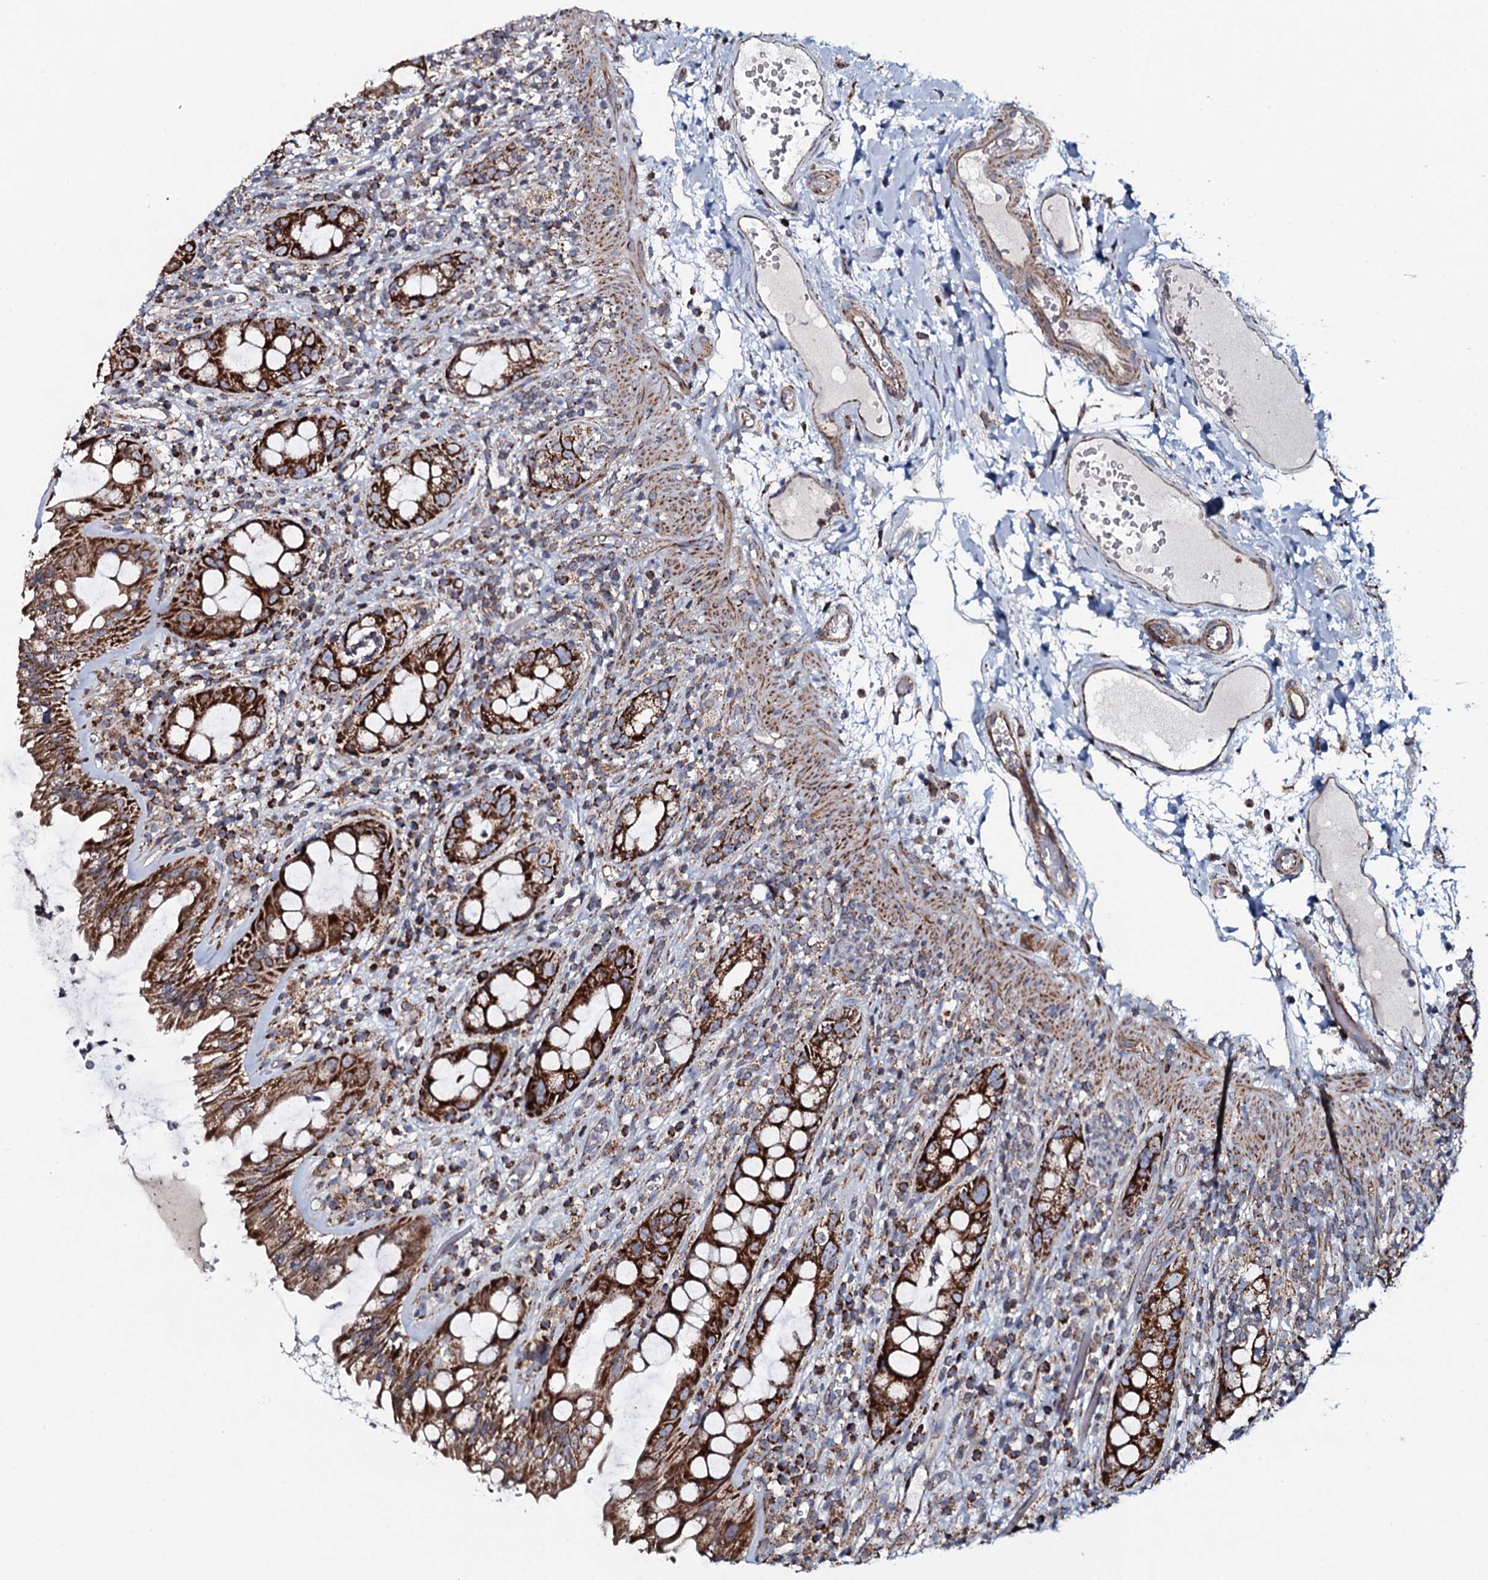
{"staining": {"intensity": "strong", "quantity": ">75%", "location": "cytoplasmic/membranous"}, "tissue": "rectum", "cell_type": "Glandular cells", "image_type": "normal", "snomed": [{"axis": "morphology", "description": "Normal tissue, NOS"}, {"axis": "topography", "description": "Rectum"}], "caption": "Immunohistochemical staining of unremarkable rectum displays >75% levels of strong cytoplasmic/membranous protein positivity in approximately >75% of glandular cells.", "gene": "EVC2", "patient": {"sex": "female", "age": 57}}